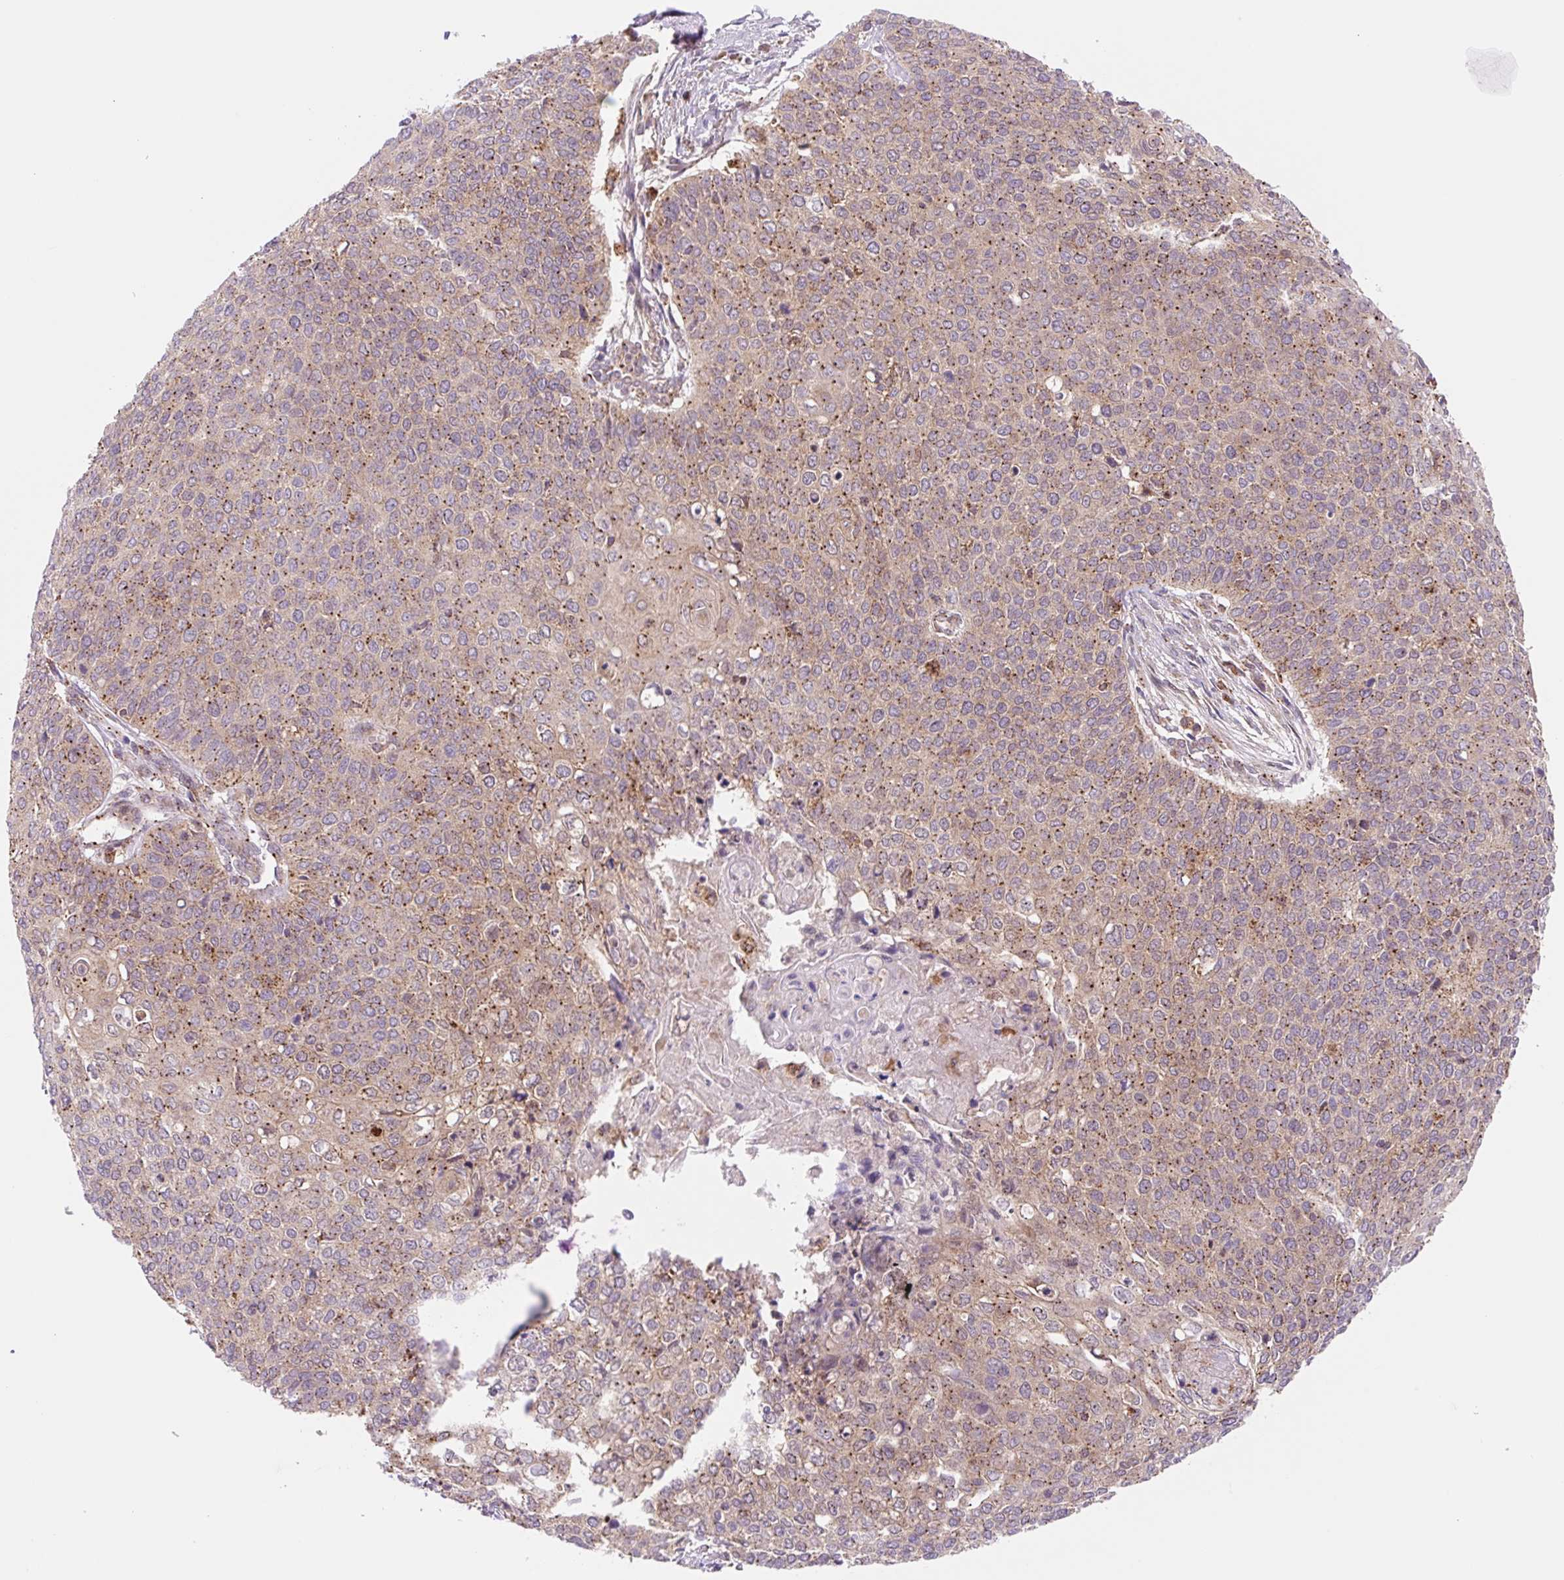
{"staining": {"intensity": "moderate", "quantity": ">75%", "location": "cytoplasmic/membranous"}, "tissue": "cervical cancer", "cell_type": "Tumor cells", "image_type": "cancer", "snomed": [{"axis": "morphology", "description": "Squamous cell carcinoma, NOS"}, {"axis": "topography", "description": "Cervix"}], "caption": "Protein expression analysis of cervical cancer (squamous cell carcinoma) exhibits moderate cytoplasmic/membranous positivity in about >75% of tumor cells. Immunohistochemistry stains the protein in brown and the nuclei are stained blue.", "gene": "VPS4A", "patient": {"sex": "female", "age": 39}}